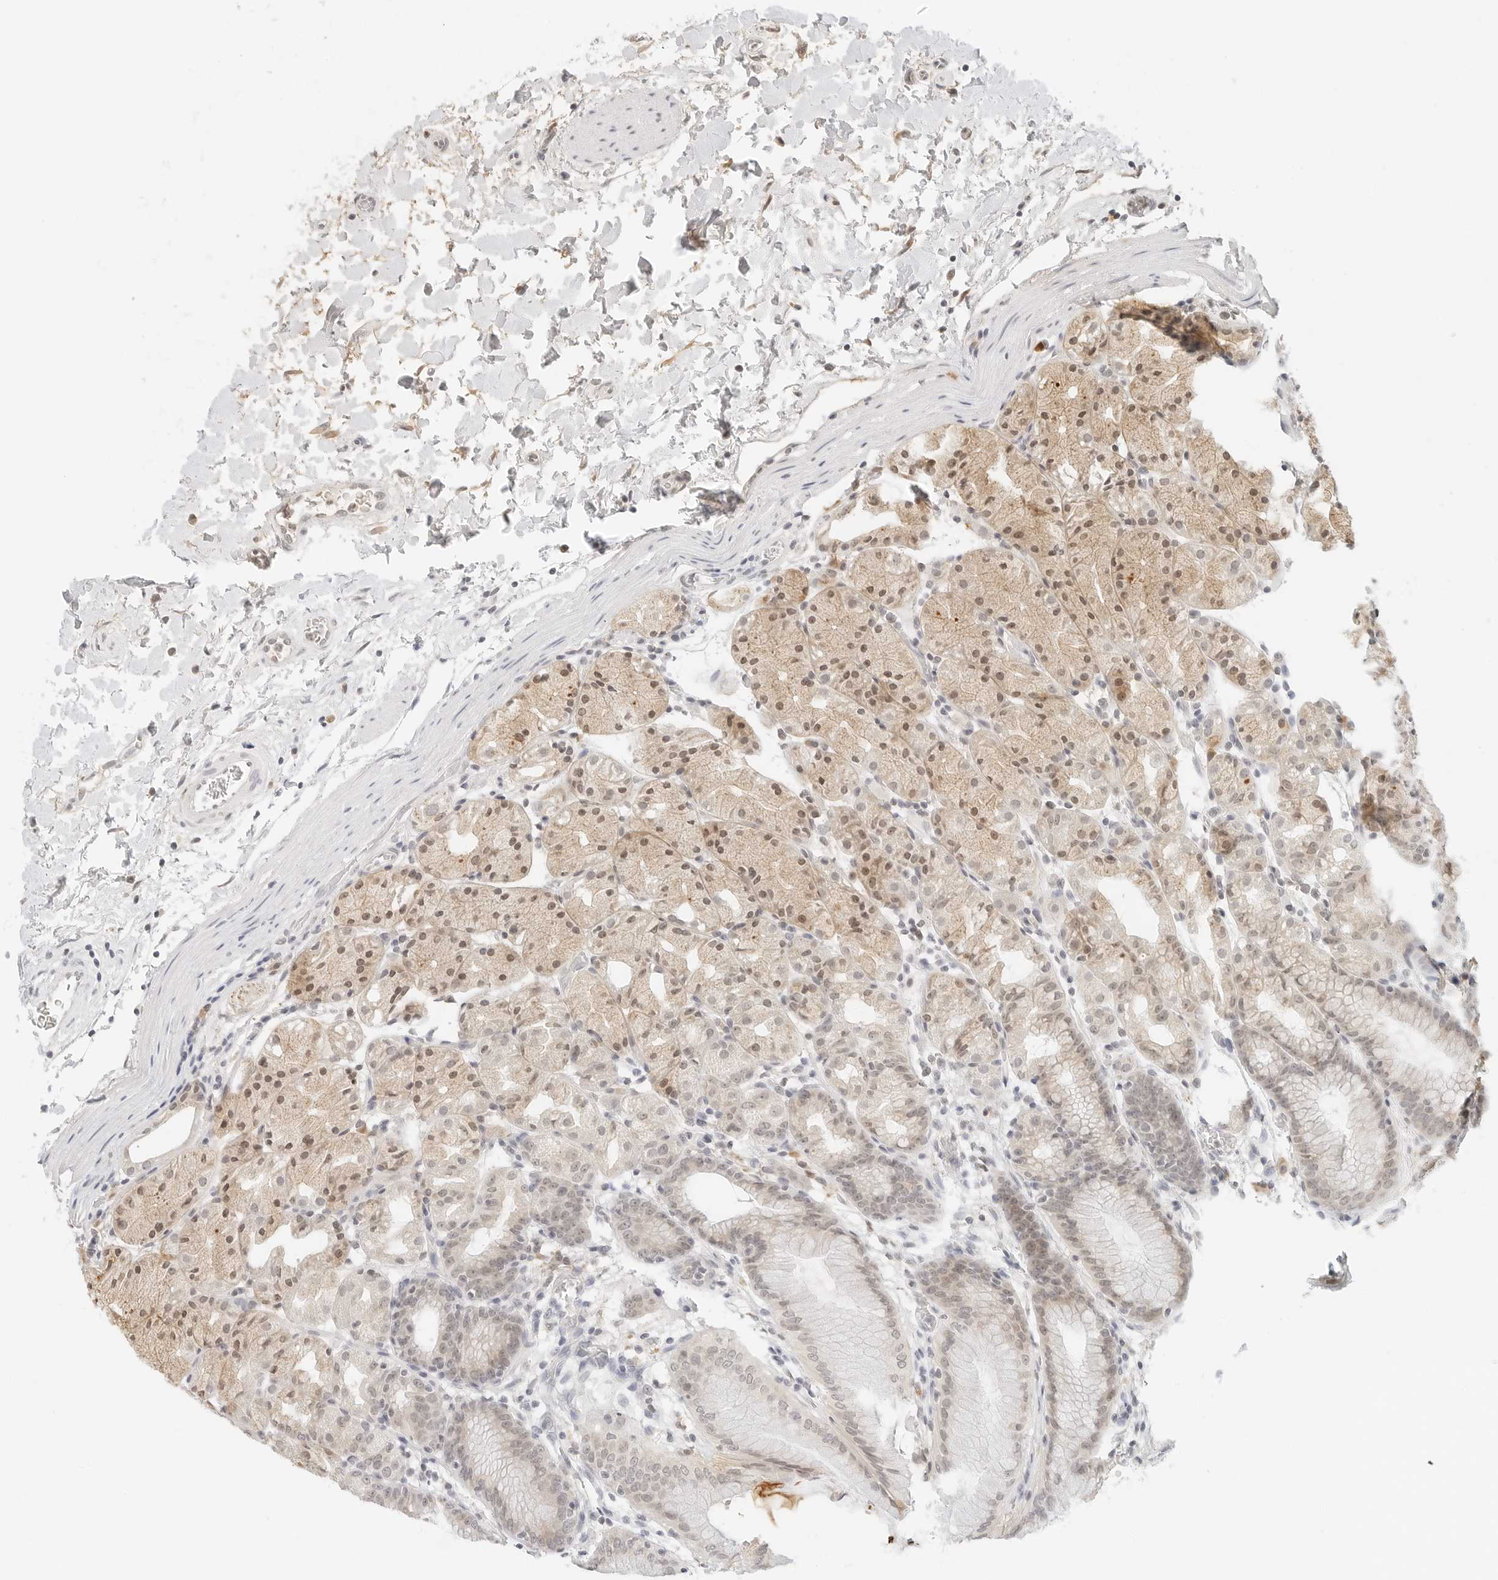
{"staining": {"intensity": "moderate", "quantity": ">75%", "location": "cytoplasmic/membranous,nuclear"}, "tissue": "stomach", "cell_type": "Glandular cells", "image_type": "normal", "snomed": [{"axis": "morphology", "description": "Normal tissue, NOS"}, {"axis": "topography", "description": "Stomach, upper"}], "caption": "Immunohistochemical staining of benign human stomach shows >75% levels of moderate cytoplasmic/membranous,nuclear protein expression in approximately >75% of glandular cells.", "gene": "NEO1", "patient": {"sex": "male", "age": 48}}